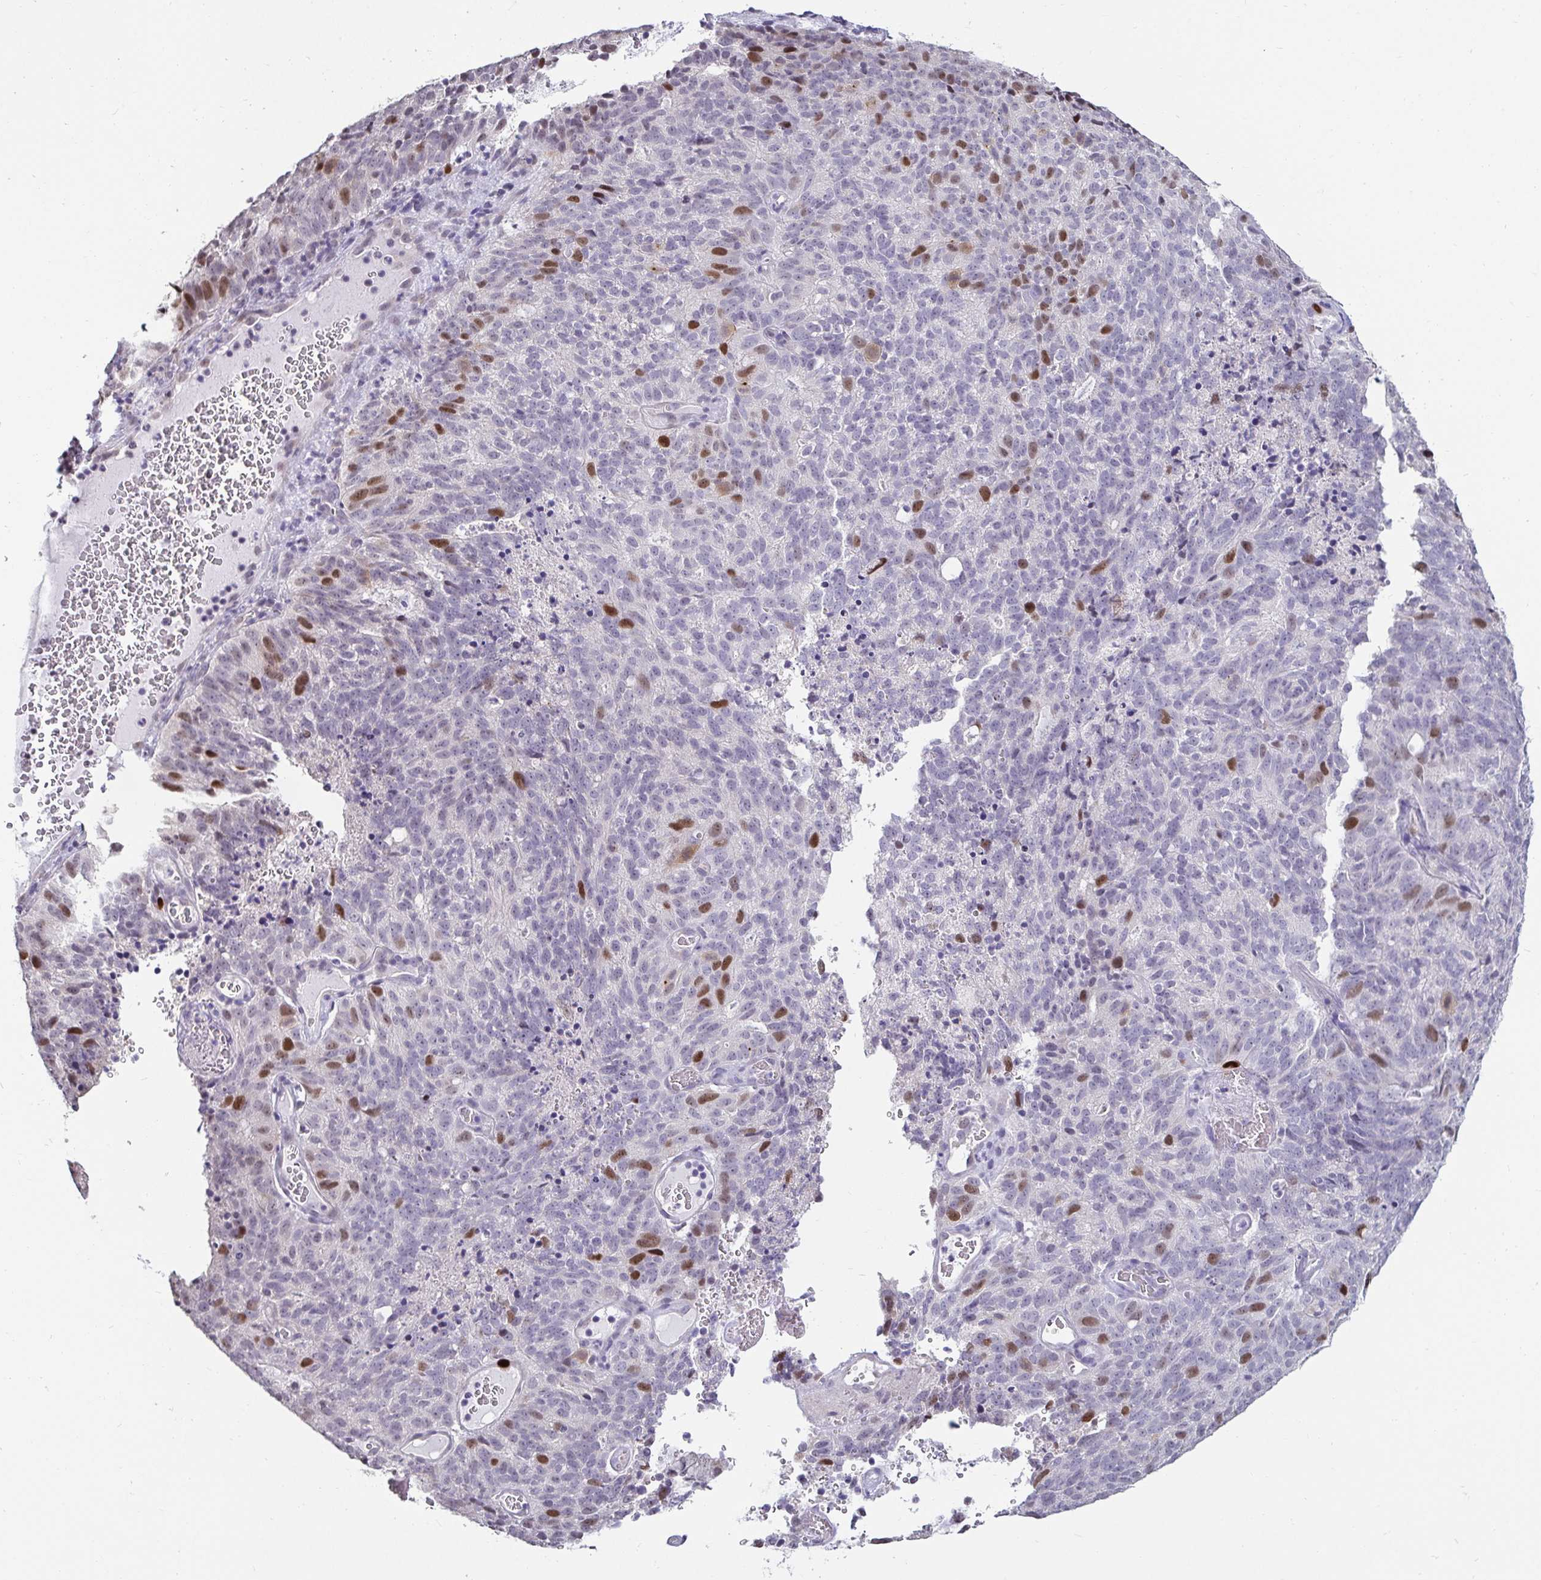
{"staining": {"intensity": "moderate", "quantity": "25%-75%", "location": "nuclear"}, "tissue": "cervical cancer", "cell_type": "Tumor cells", "image_type": "cancer", "snomed": [{"axis": "morphology", "description": "Adenocarcinoma, NOS"}, {"axis": "topography", "description": "Cervix"}], "caption": "Brown immunohistochemical staining in human cervical cancer exhibits moderate nuclear positivity in approximately 25%-75% of tumor cells.", "gene": "ANLN", "patient": {"sex": "female", "age": 38}}